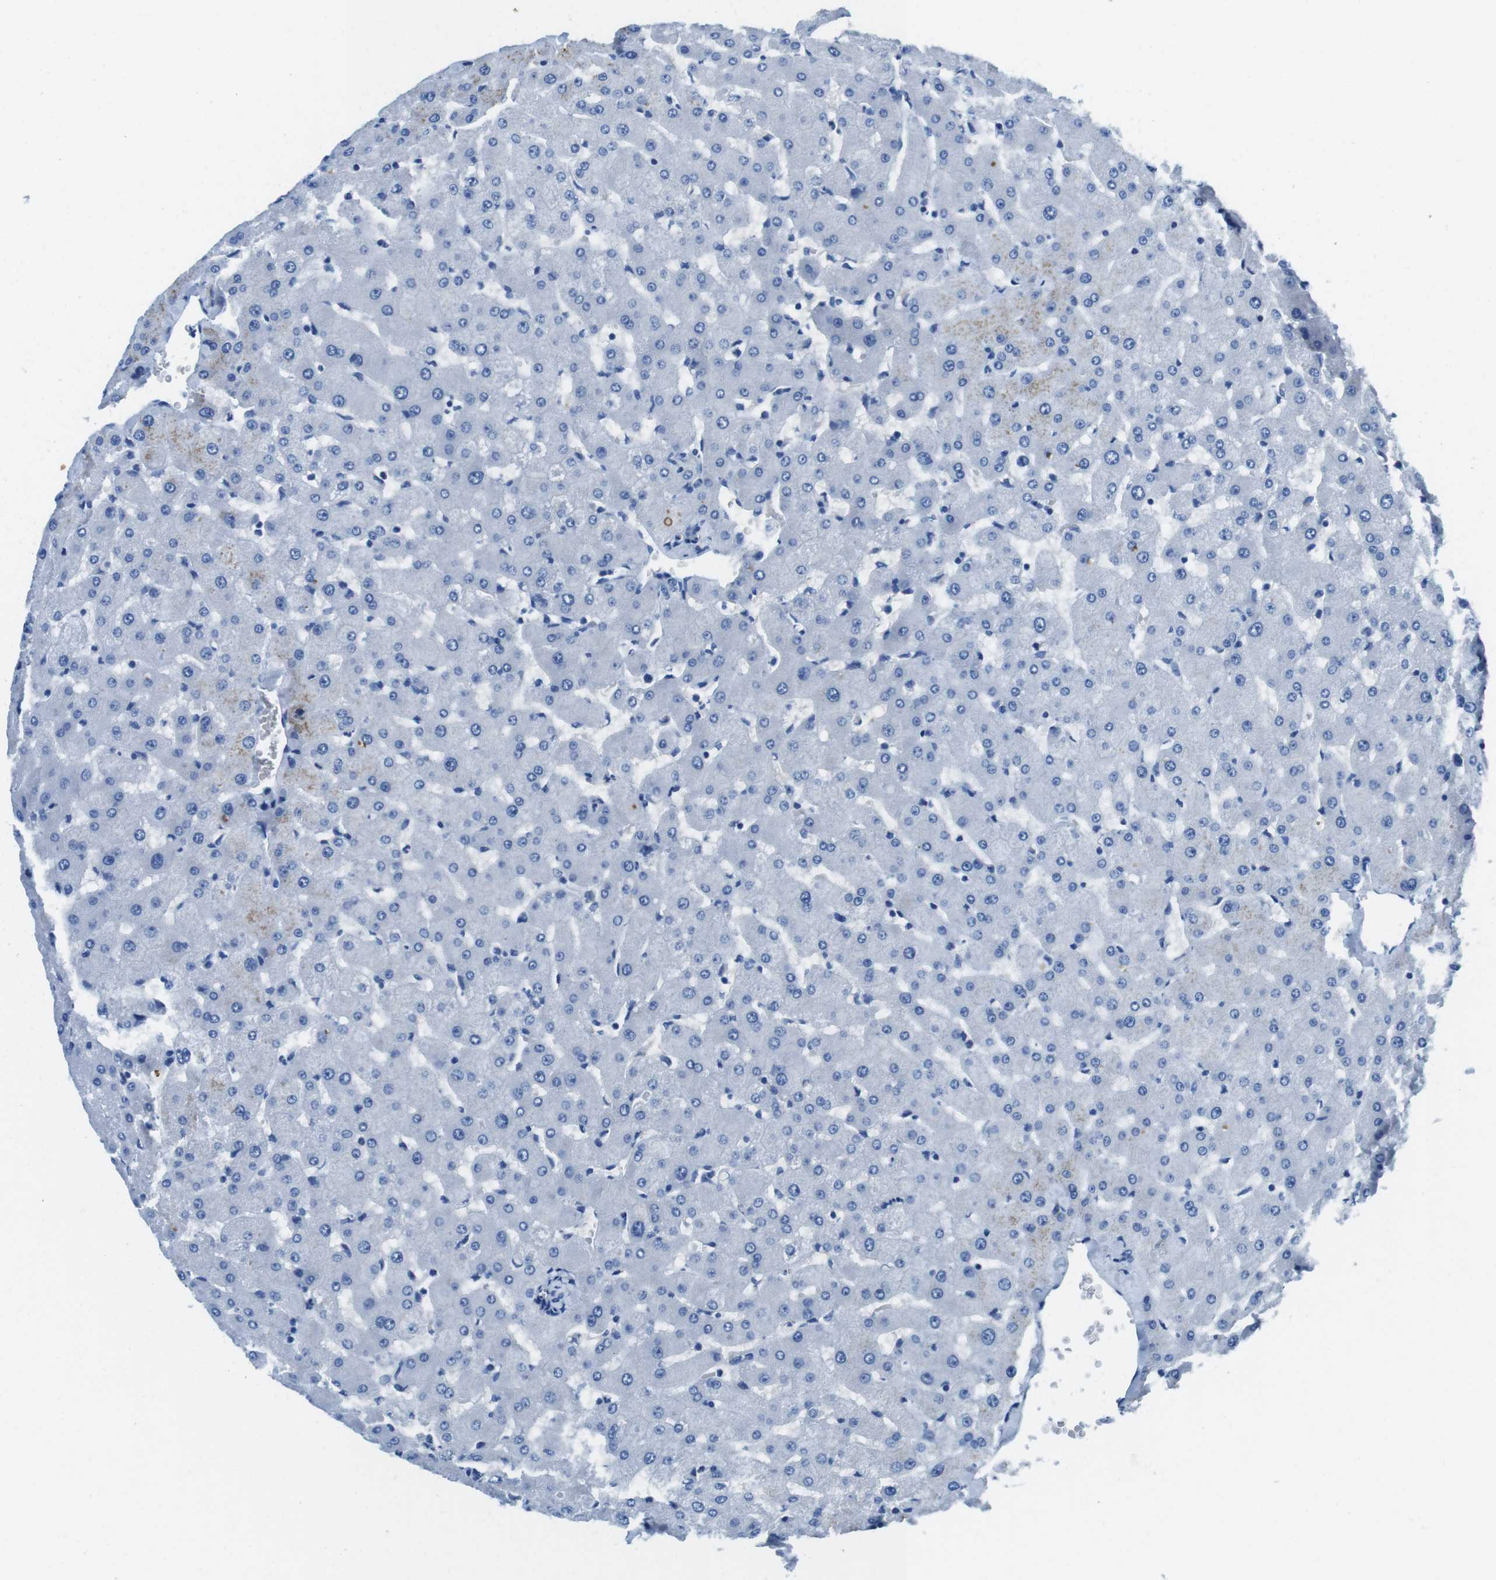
{"staining": {"intensity": "negative", "quantity": "none", "location": "none"}, "tissue": "liver", "cell_type": "Cholangiocytes", "image_type": "normal", "snomed": [{"axis": "morphology", "description": "Normal tissue, NOS"}, {"axis": "topography", "description": "Liver"}], "caption": "Immunohistochemistry (IHC) histopathology image of benign liver: liver stained with DAB reveals no significant protein positivity in cholangiocytes. The staining is performed using DAB (3,3'-diaminobenzidine) brown chromogen with nuclei counter-stained in using hematoxylin.", "gene": "TMPRSS15", "patient": {"sex": "female", "age": 63}}